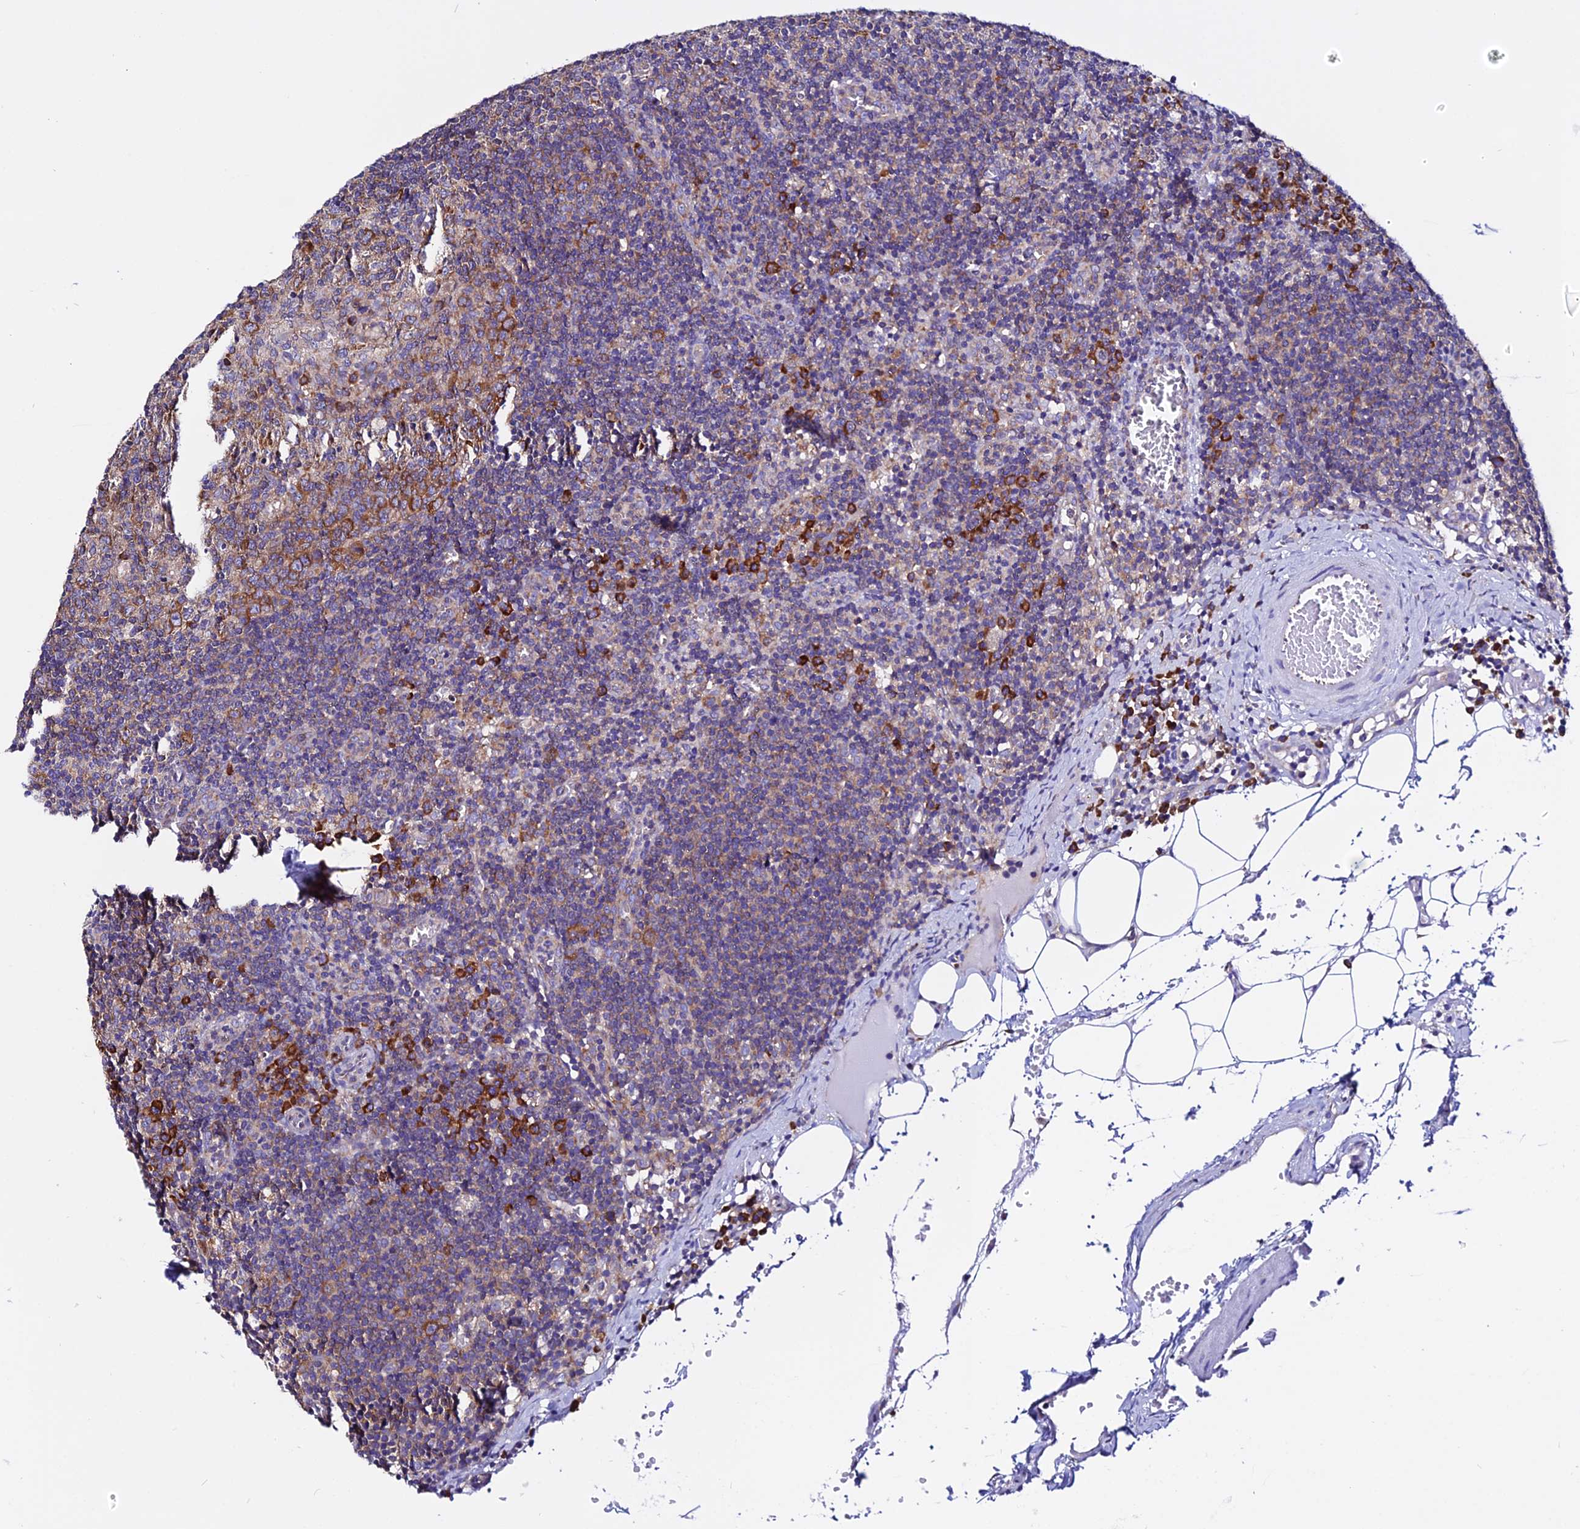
{"staining": {"intensity": "moderate", "quantity": "25%-75%", "location": "cytoplasmic/membranous"}, "tissue": "lymph node", "cell_type": "Germinal center cells", "image_type": "normal", "snomed": [{"axis": "morphology", "description": "Normal tissue, NOS"}, {"axis": "topography", "description": "Lymph node"}], "caption": "IHC (DAB (3,3'-diaminobenzidine)) staining of benign lymph node shows moderate cytoplasmic/membranous protein staining in about 25%-75% of germinal center cells.", "gene": "EEF1G", "patient": {"sex": "female", "age": 27}}